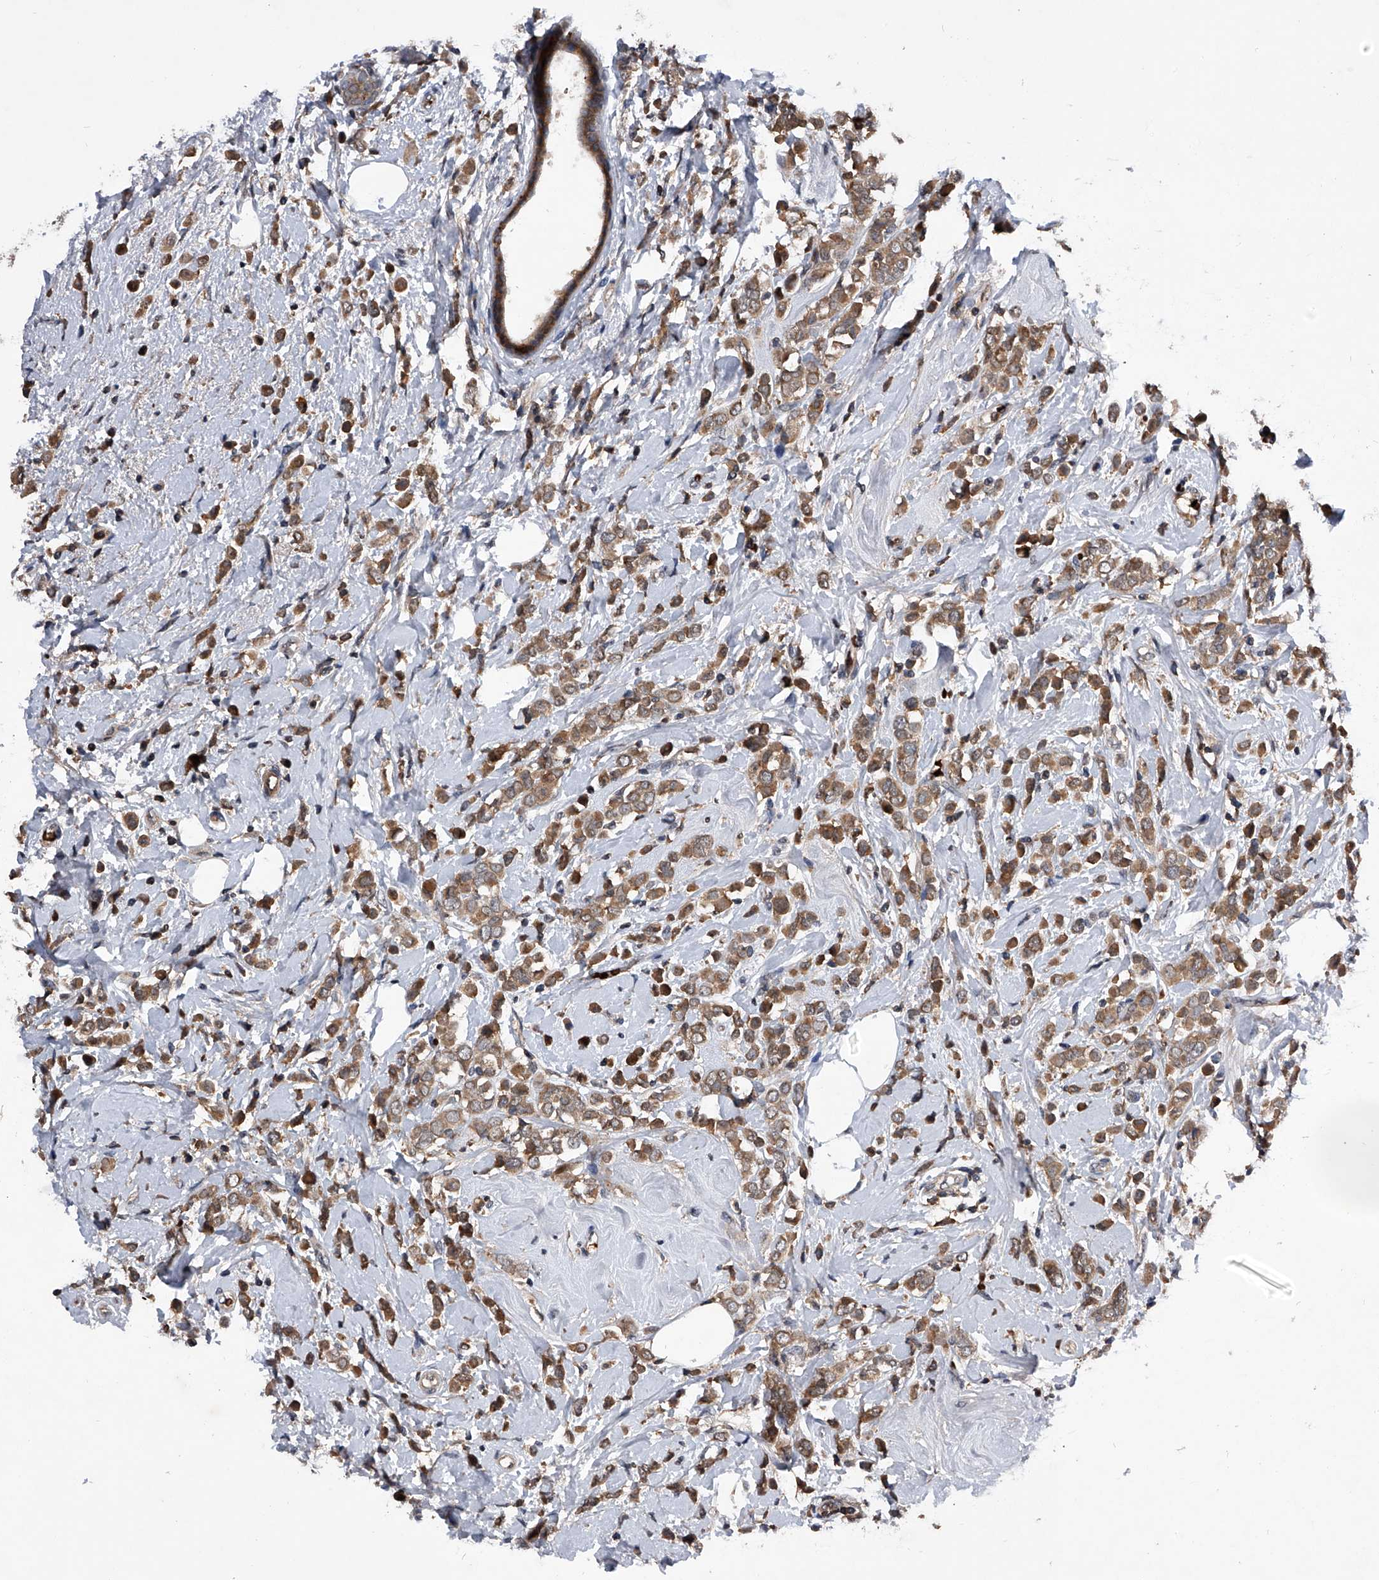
{"staining": {"intensity": "moderate", "quantity": ">75%", "location": "cytoplasmic/membranous"}, "tissue": "breast cancer", "cell_type": "Tumor cells", "image_type": "cancer", "snomed": [{"axis": "morphology", "description": "Lobular carcinoma"}, {"axis": "topography", "description": "Breast"}], "caption": "This micrograph reveals immunohistochemistry (IHC) staining of human breast cancer (lobular carcinoma), with medium moderate cytoplasmic/membranous positivity in approximately >75% of tumor cells.", "gene": "ZNF30", "patient": {"sex": "female", "age": 47}}